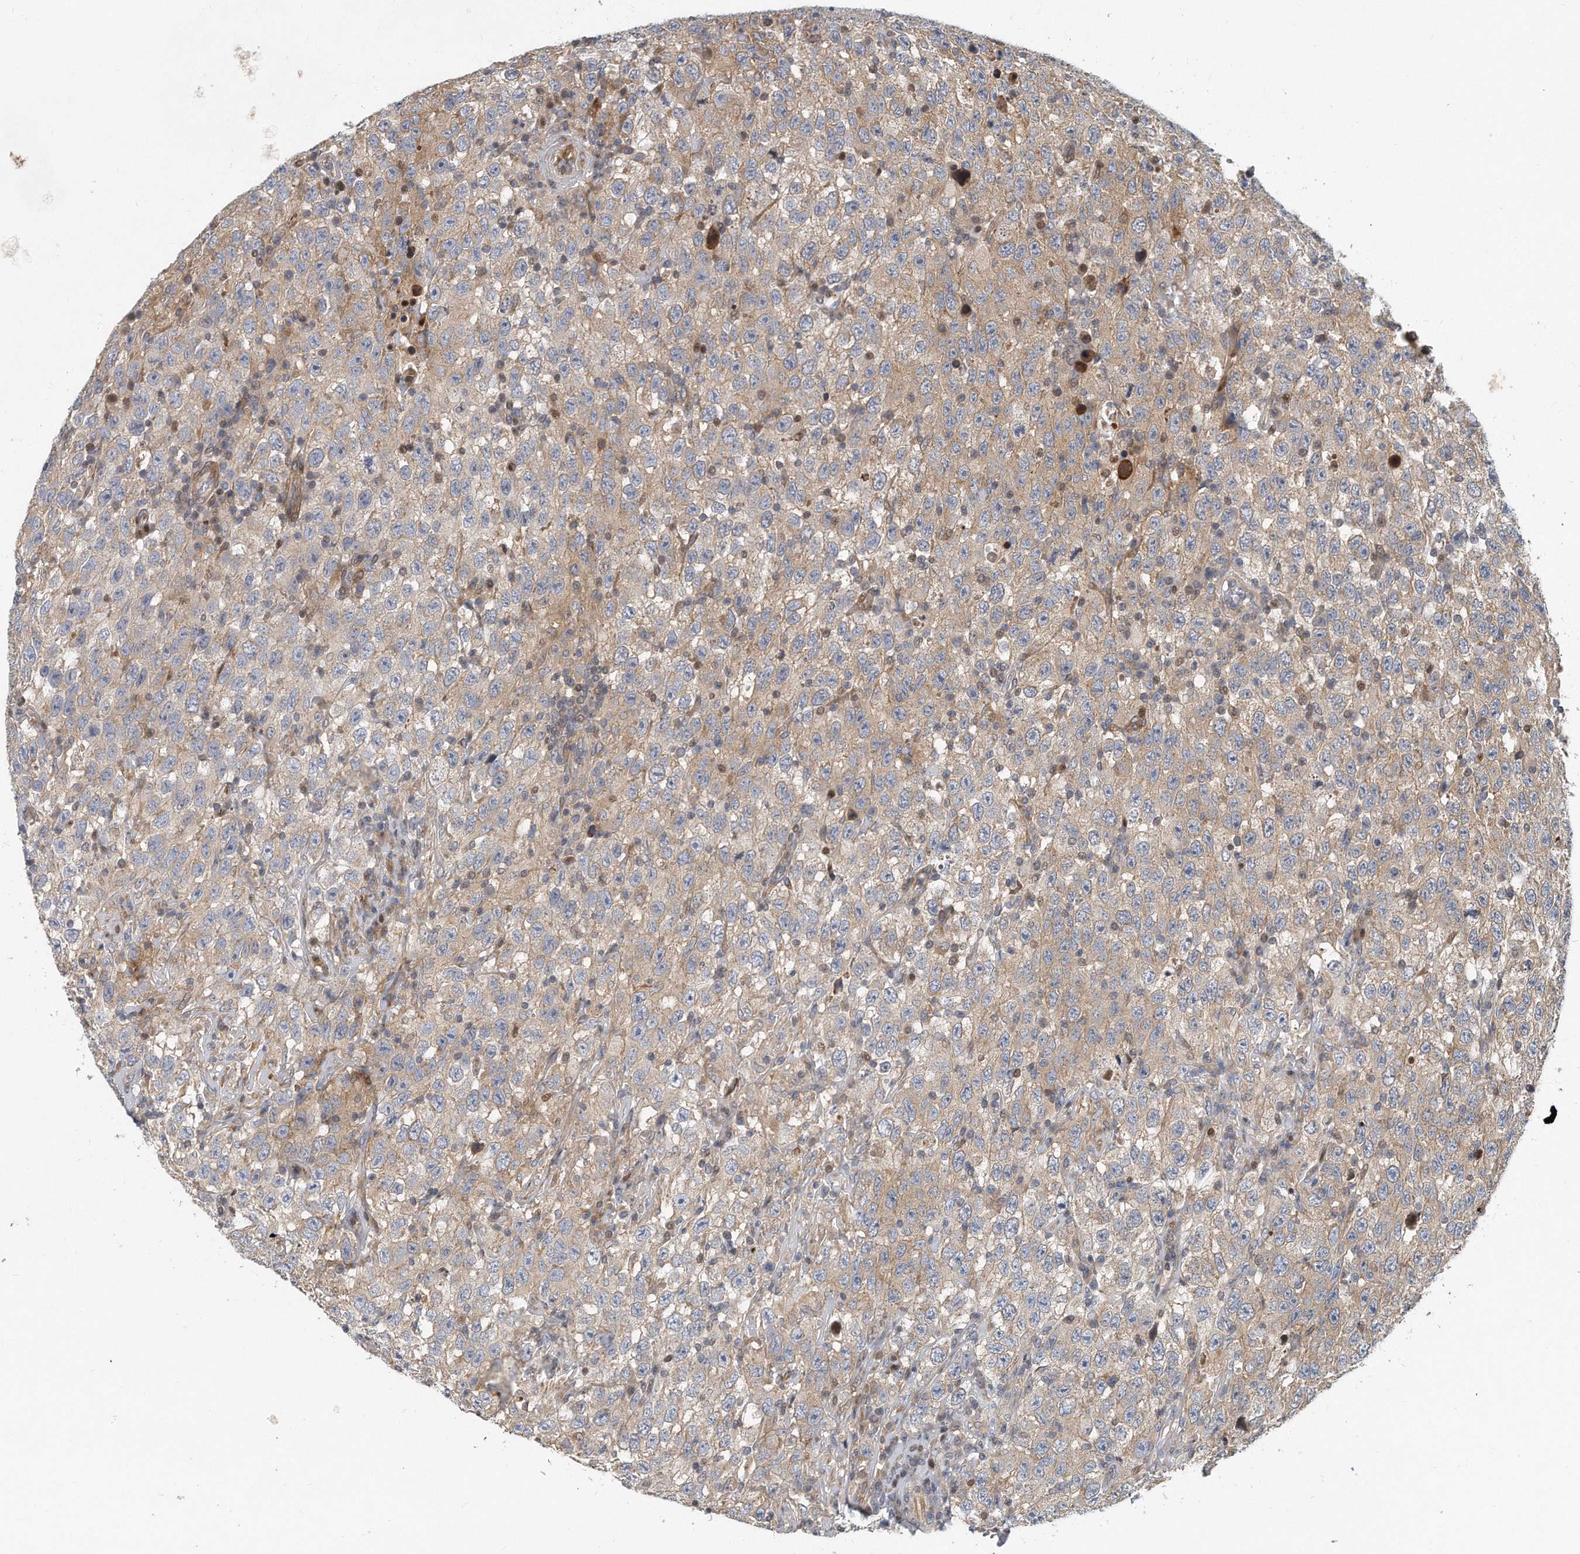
{"staining": {"intensity": "weak", "quantity": ">75%", "location": "cytoplasmic/membranous"}, "tissue": "testis cancer", "cell_type": "Tumor cells", "image_type": "cancer", "snomed": [{"axis": "morphology", "description": "Seminoma, NOS"}, {"axis": "topography", "description": "Testis"}], "caption": "A brown stain labels weak cytoplasmic/membranous positivity of a protein in human testis cancer tumor cells.", "gene": "PCDH8", "patient": {"sex": "male", "age": 65}}